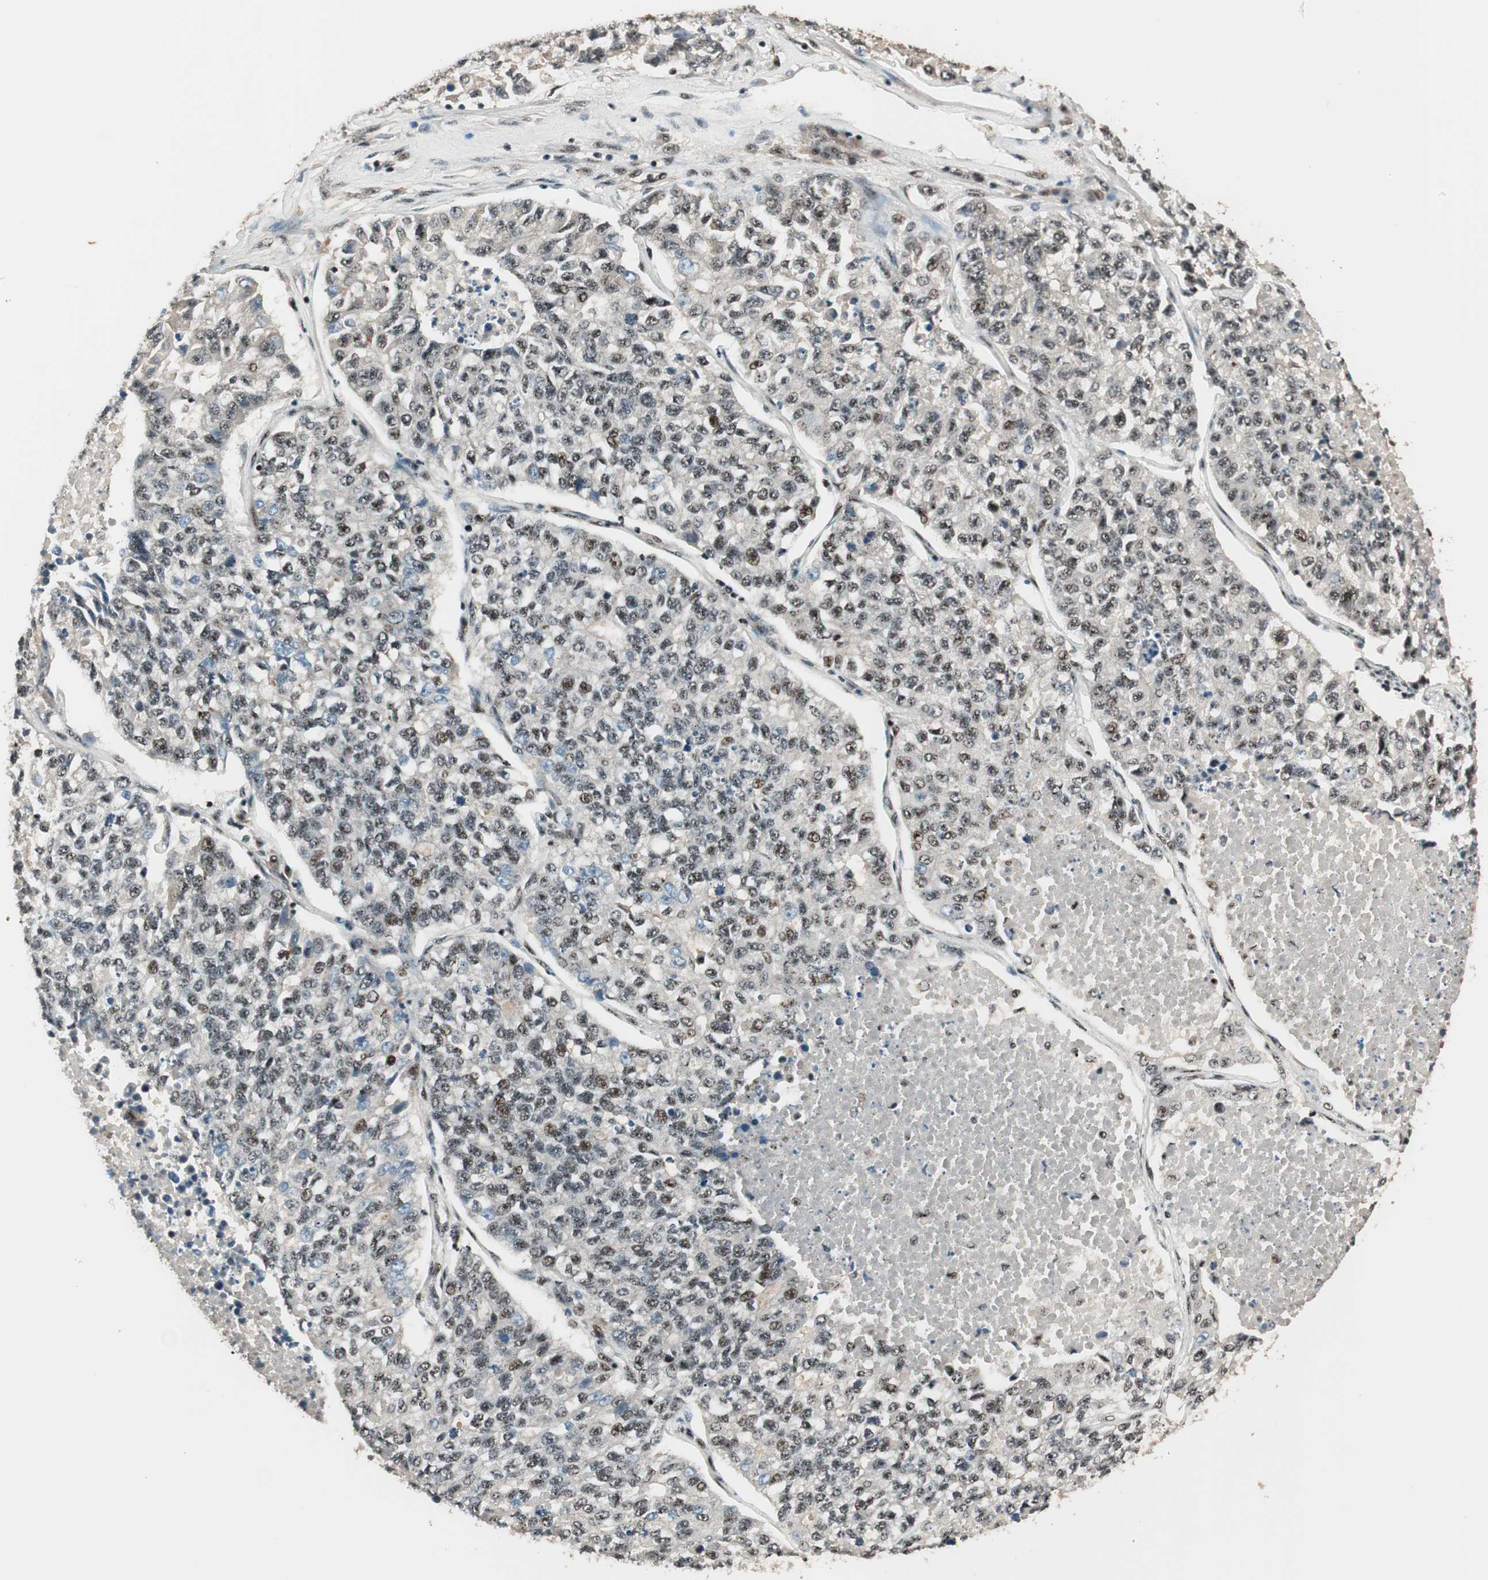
{"staining": {"intensity": "moderate", "quantity": "25%-75%", "location": "nuclear"}, "tissue": "lung cancer", "cell_type": "Tumor cells", "image_type": "cancer", "snomed": [{"axis": "morphology", "description": "Adenocarcinoma, NOS"}, {"axis": "topography", "description": "Lung"}], "caption": "Immunohistochemical staining of human lung cancer (adenocarcinoma) reveals medium levels of moderate nuclear staining in about 25%-75% of tumor cells.", "gene": "NR5A2", "patient": {"sex": "male", "age": 49}}